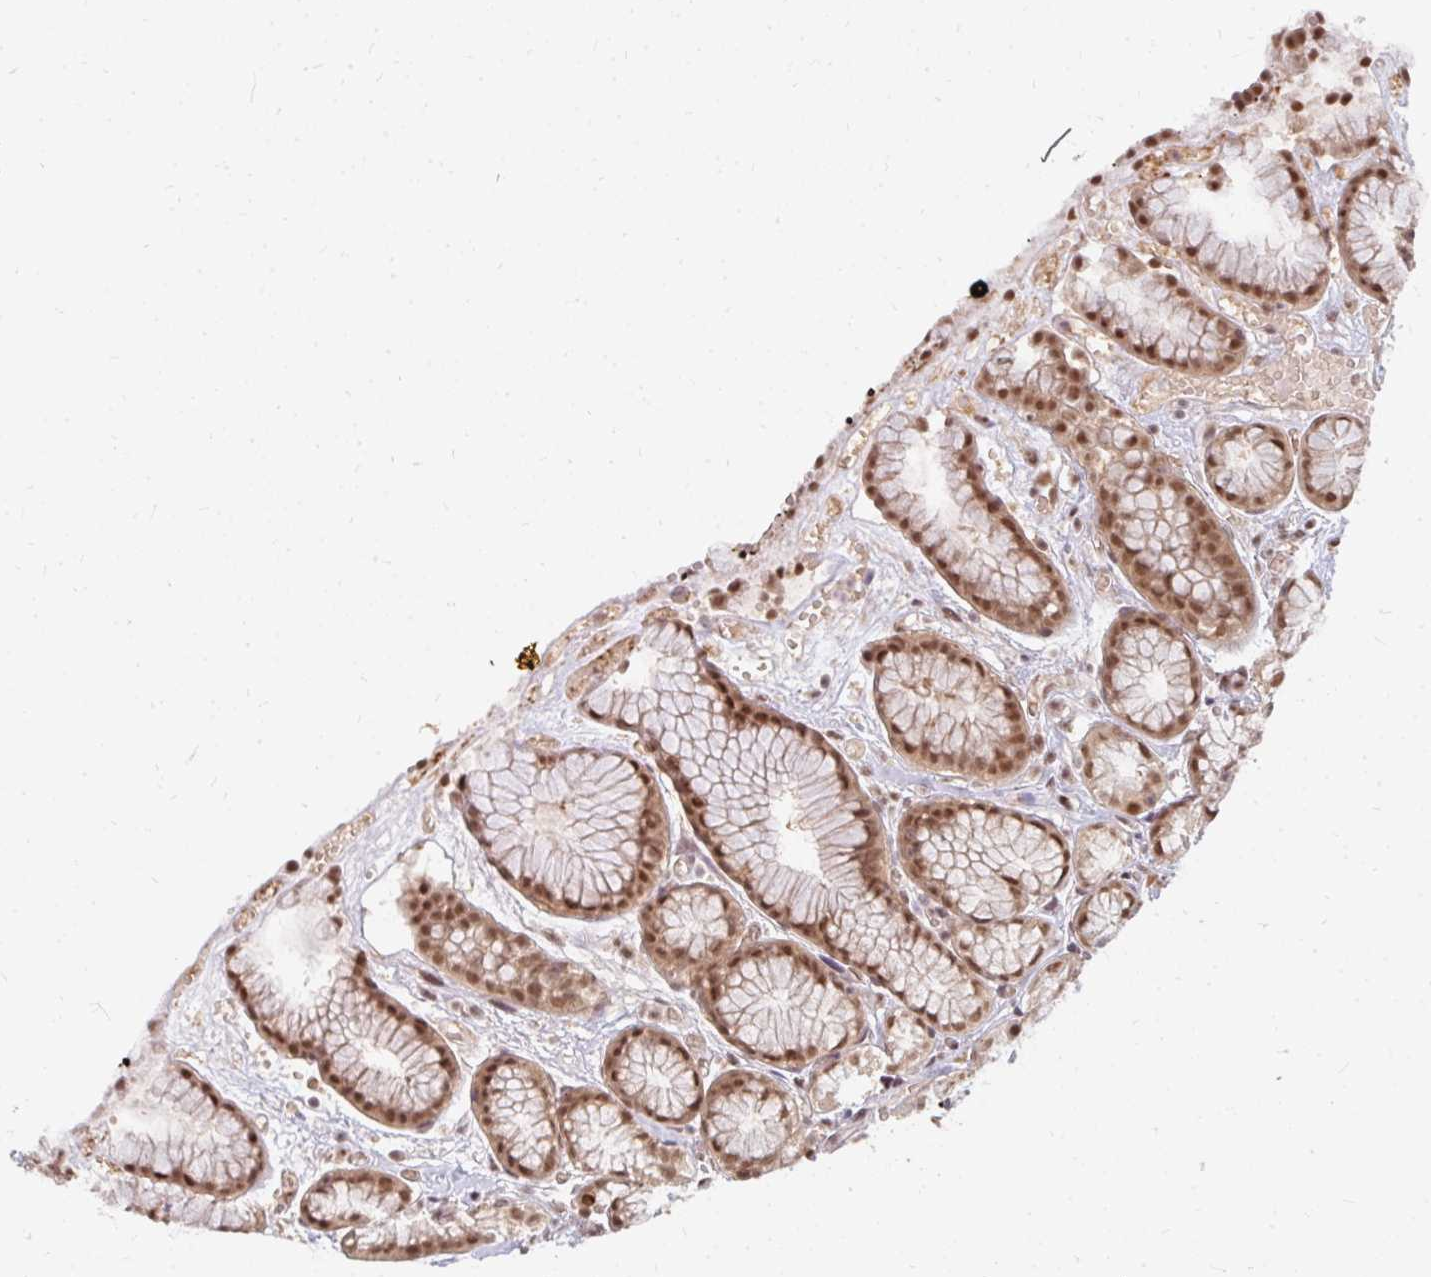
{"staining": {"intensity": "moderate", "quantity": ">75%", "location": "nuclear"}, "tissue": "stomach", "cell_type": "Glandular cells", "image_type": "normal", "snomed": [{"axis": "morphology", "description": "Normal tissue, NOS"}, {"axis": "topography", "description": "Smooth muscle"}, {"axis": "topography", "description": "Stomach"}], "caption": "The immunohistochemical stain shows moderate nuclear positivity in glandular cells of normal stomach.", "gene": "GTF3C6", "patient": {"sex": "male", "age": 70}}